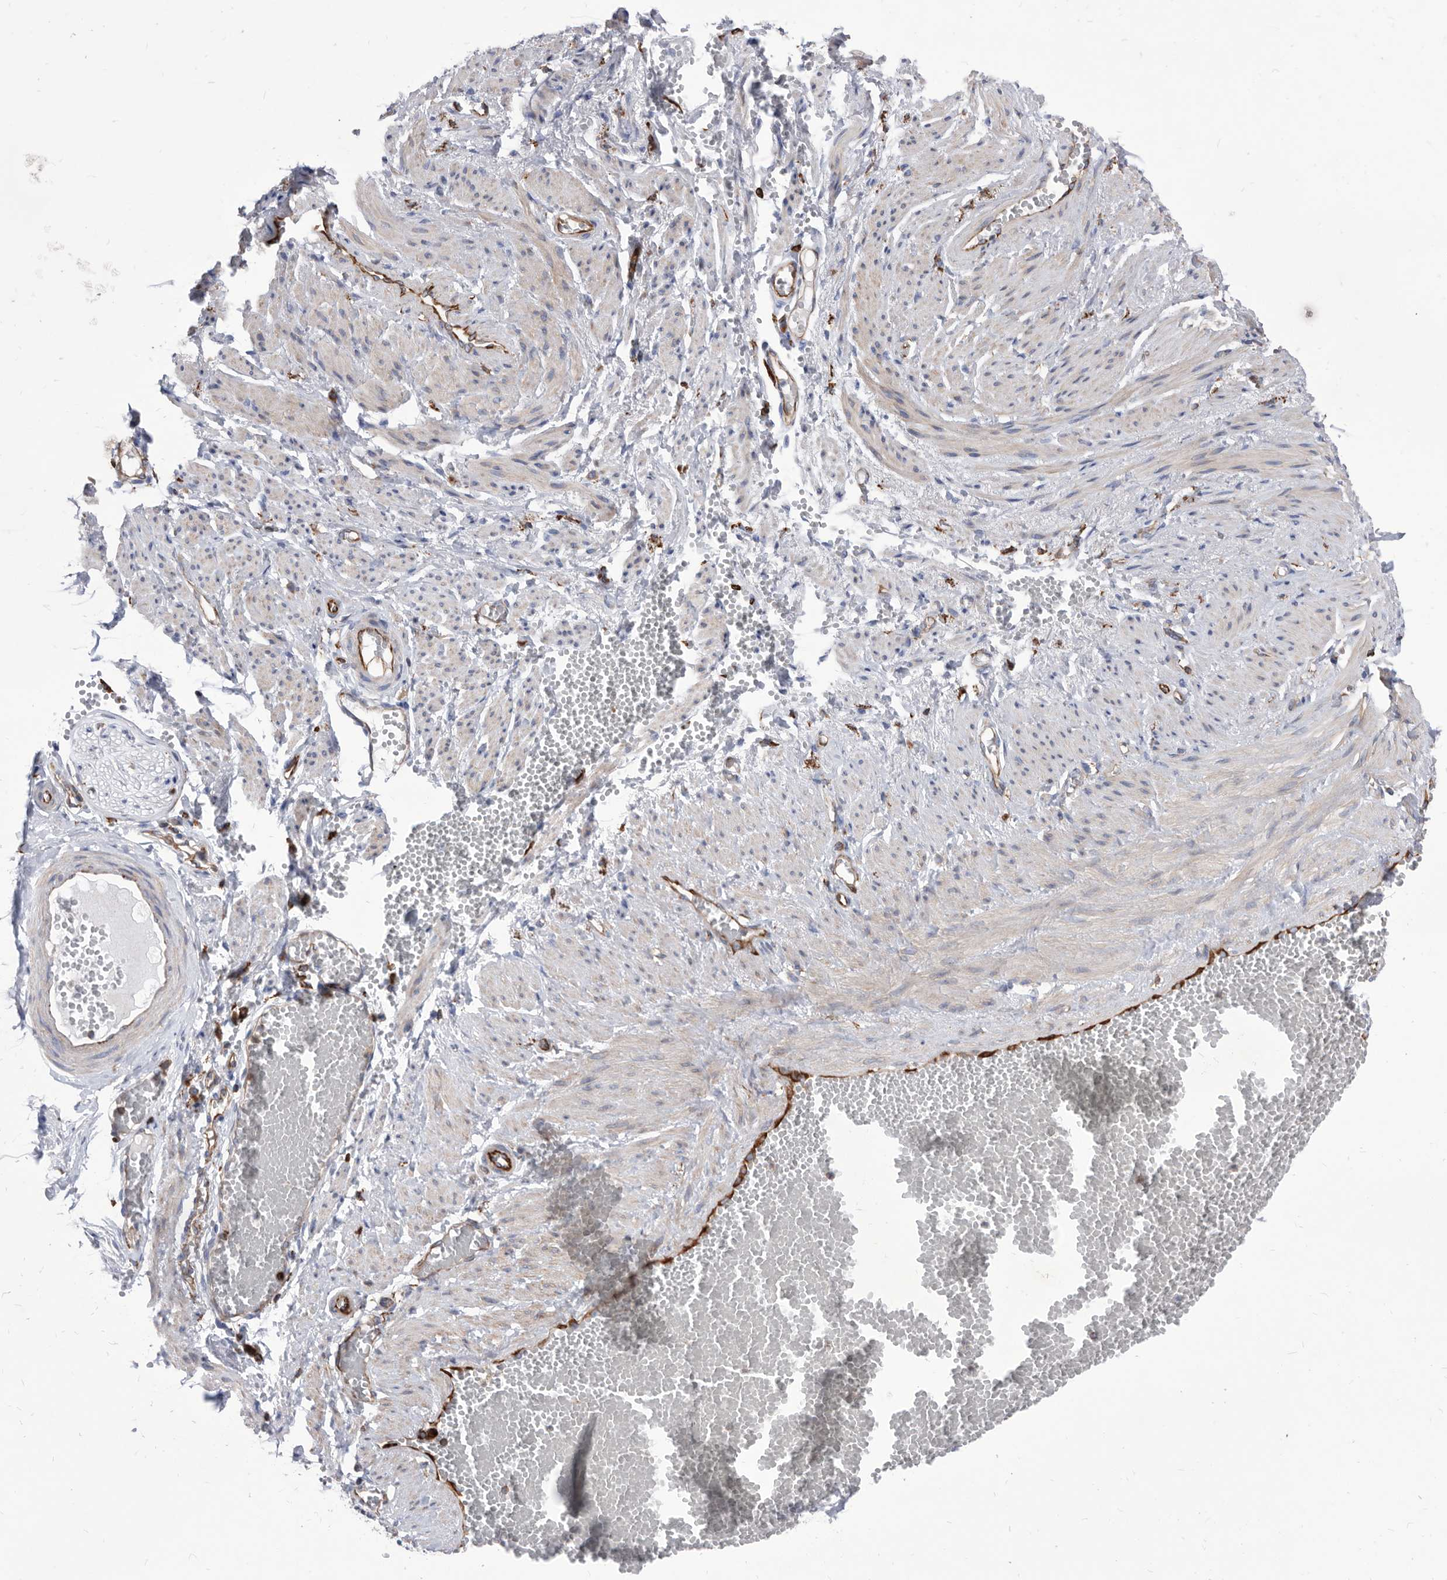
{"staining": {"intensity": "negative", "quantity": "none", "location": "none"}, "tissue": "adipose tissue", "cell_type": "Adipocytes", "image_type": "normal", "snomed": [{"axis": "morphology", "description": "Normal tissue, NOS"}, {"axis": "topography", "description": "Smooth muscle"}, {"axis": "topography", "description": "Peripheral nerve tissue"}], "caption": "Benign adipose tissue was stained to show a protein in brown. There is no significant staining in adipocytes. (DAB IHC with hematoxylin counter stain).", "gene": "SMG7", "patient": {"sex": "female", "age": 39}}